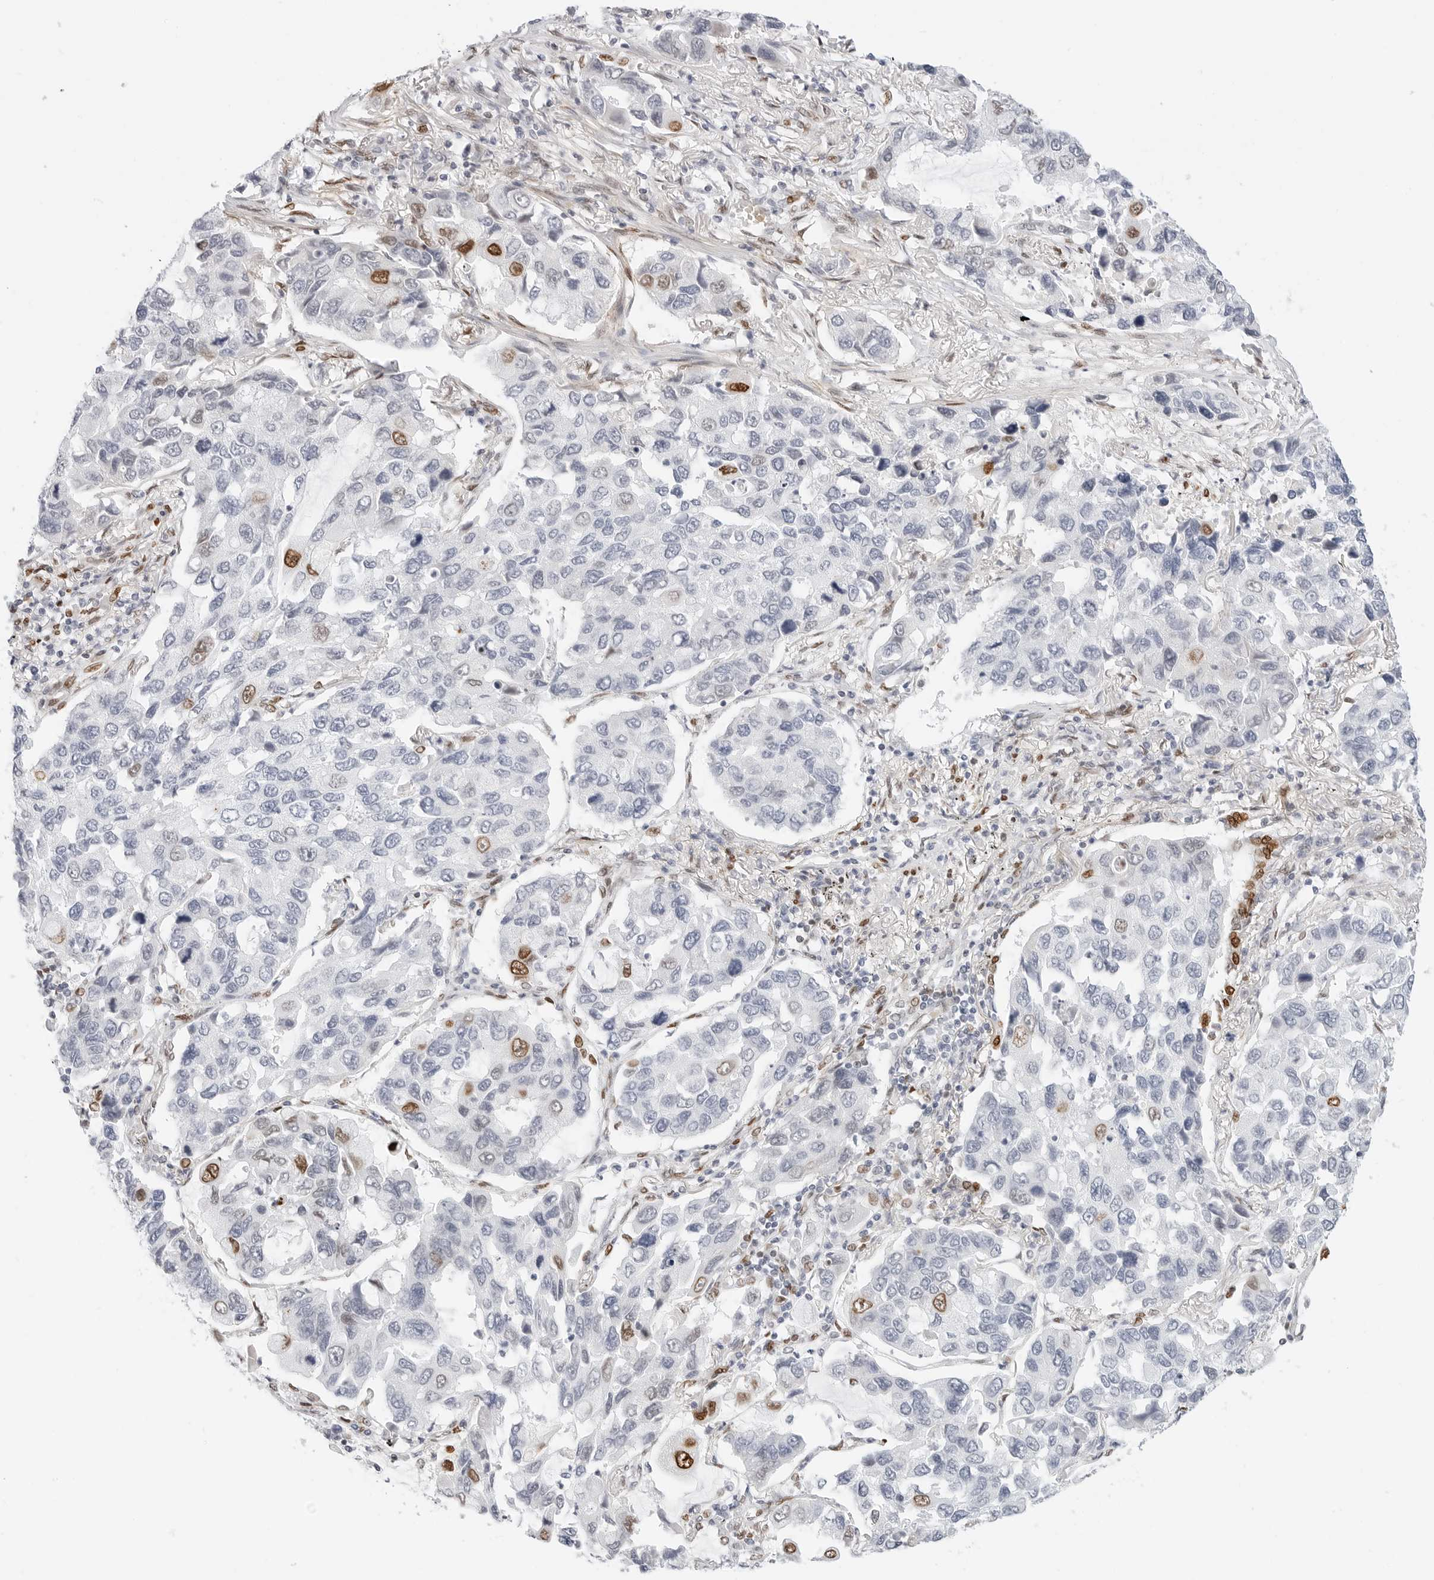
{"staining": {"intensity": "moderate", "quantity": "<25%", "location": "nuclear"}, "tissue": "lung cancer", "cell_type": "Tumor cells", "image_type": "cancer", "snomed": [{"axis": "morphology", "description": "Adenocarcinoma, NOS"}, {"axis": "topography", "description": "Lung"}], "caption": "Adenocarcinoma (lung) stained with a protein marker displays moderate staining in tumor cells.", "gene": "SPIDR", "patient": {"sex": "male", "age": 64}}